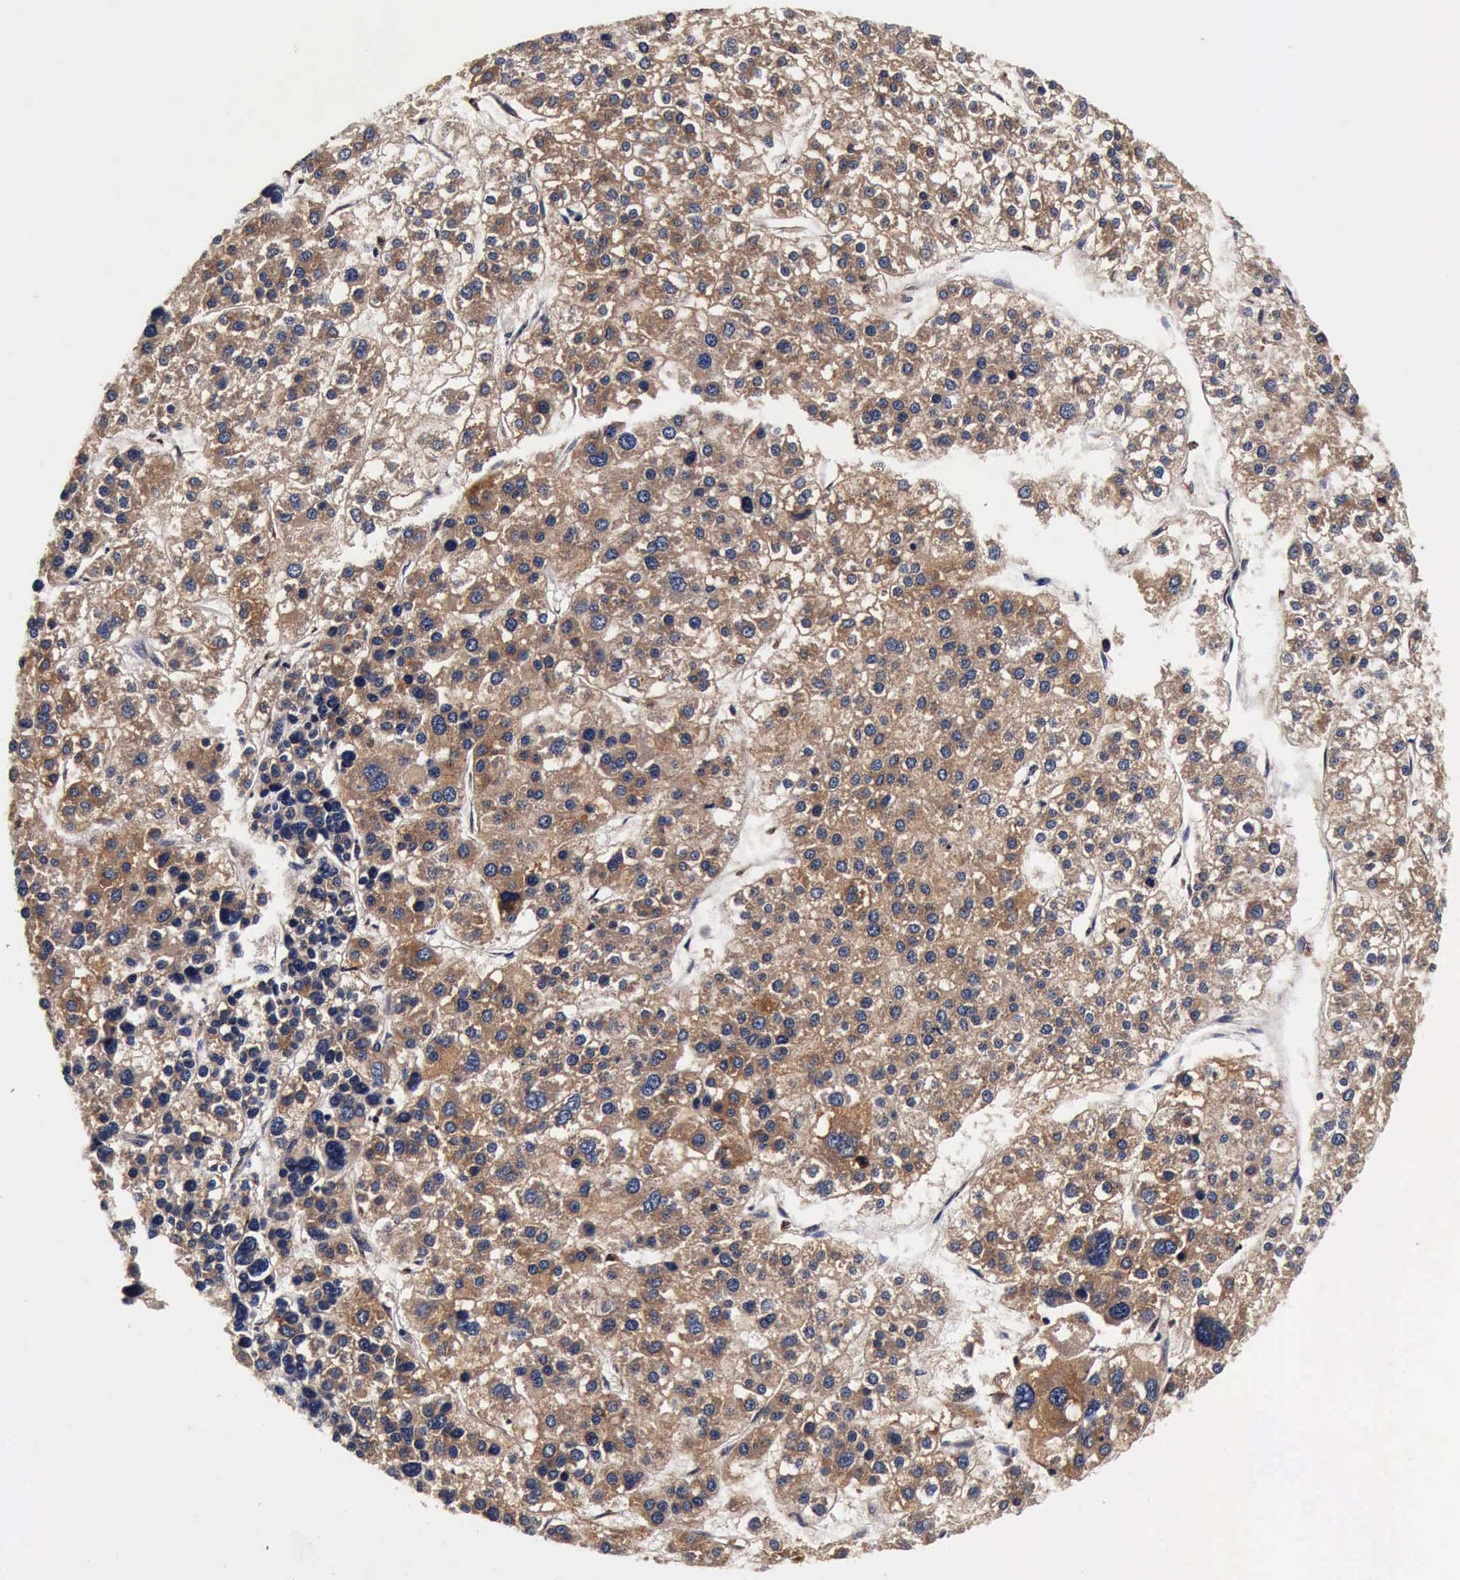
{"staining": {"intensity": "strong", "quantity": ">75%", "location": "cytoplasmic/membranous"}, "tissue": "liver cancer", "cell_type": "Tumor cells", "image_type": "cancer", "snomed": [{"axis": "morphology", "description": "Carcinoma, Hepatocellular, NOS"}, {"axis": "topography", "description": "Liver"}], "caption": "Immunohistochemistry of human liver cancer (hepatocellular carcinoma) demonstrates high levels of strong cytoplasmic/membranous positivity in approximately >75% of tumor cells.", "gene": "CST3", "patient": {"sex": "female", "age": 85}}